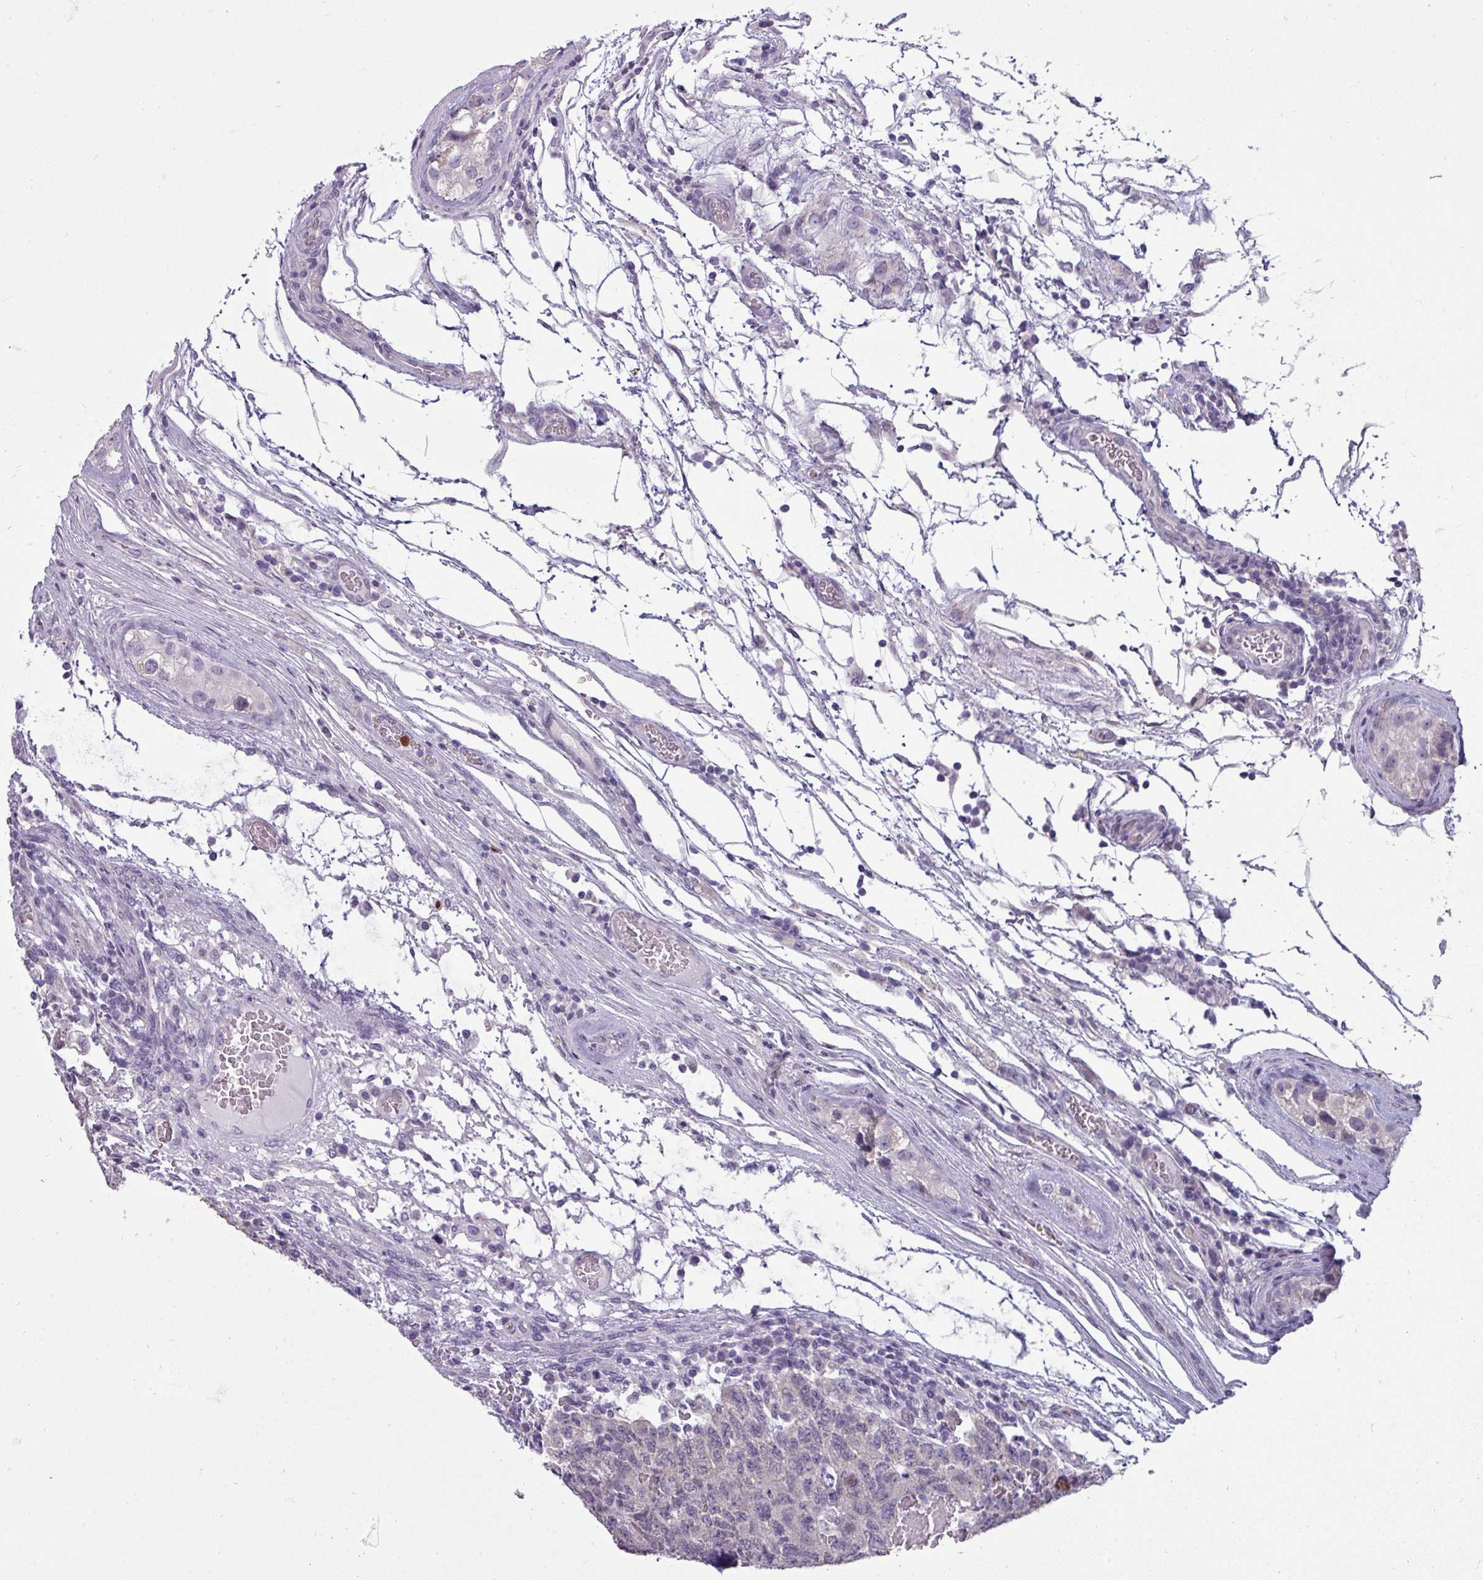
{"staining": {"intensity": "negative", "quantity": "none", "location": "none"}, "tissue": "testis cancer", "cell_type": "Tumor cells", "image_type": "cancer", "snomed": [{"axis": "morphology", "description": "Normal tissue, NOS"}, {"axis": "morphology", "description": "Carcinoma, Embryonal, NOS"}, {"axis": "topography", "description": "Testis"}], "caption": "There is no significant staining in tumor cells of testis embryonal carcinoma. (Stains: DAB (3,3'-diaminobenzidine) IHC with hematoxylin counter stain, Microscopy: brightfield microscopy at high magnification).", "gene": "TRIM39", "patient": {"sex": "male", "age": 36}}